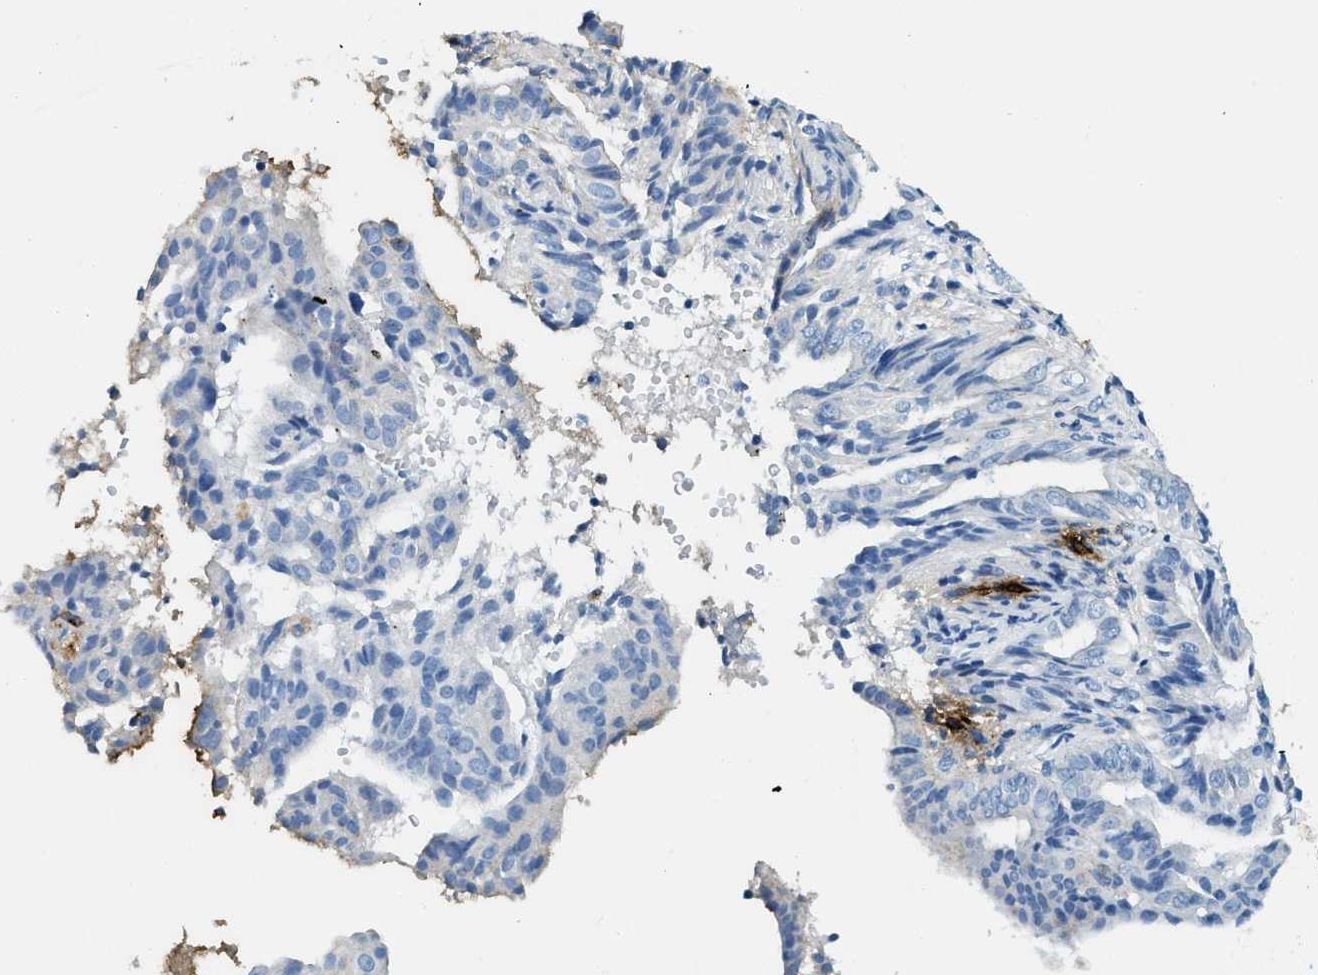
{"staining": {"intensity": "negative", "quantity": "none", "location": "none"}, "tissue": "endometrial cancer", "cell_type": "Tumor cells", "image_type": "cancer", "snomed": [{"axis": "morphology", "description": "Adenocarcinoma, NOS"}, {"axis": "topography", "description": "Endometrium"}], "caption": "Image shows no significant protein staining in tumor cells of adenocarcinoma (endometrial). (DAB (3,3'-diaminobenzidine) immunohistochemistry with hematoxylin counter stain).", "gene": "TPSAB1", "patient": {"sex": "female", "age": 58}}